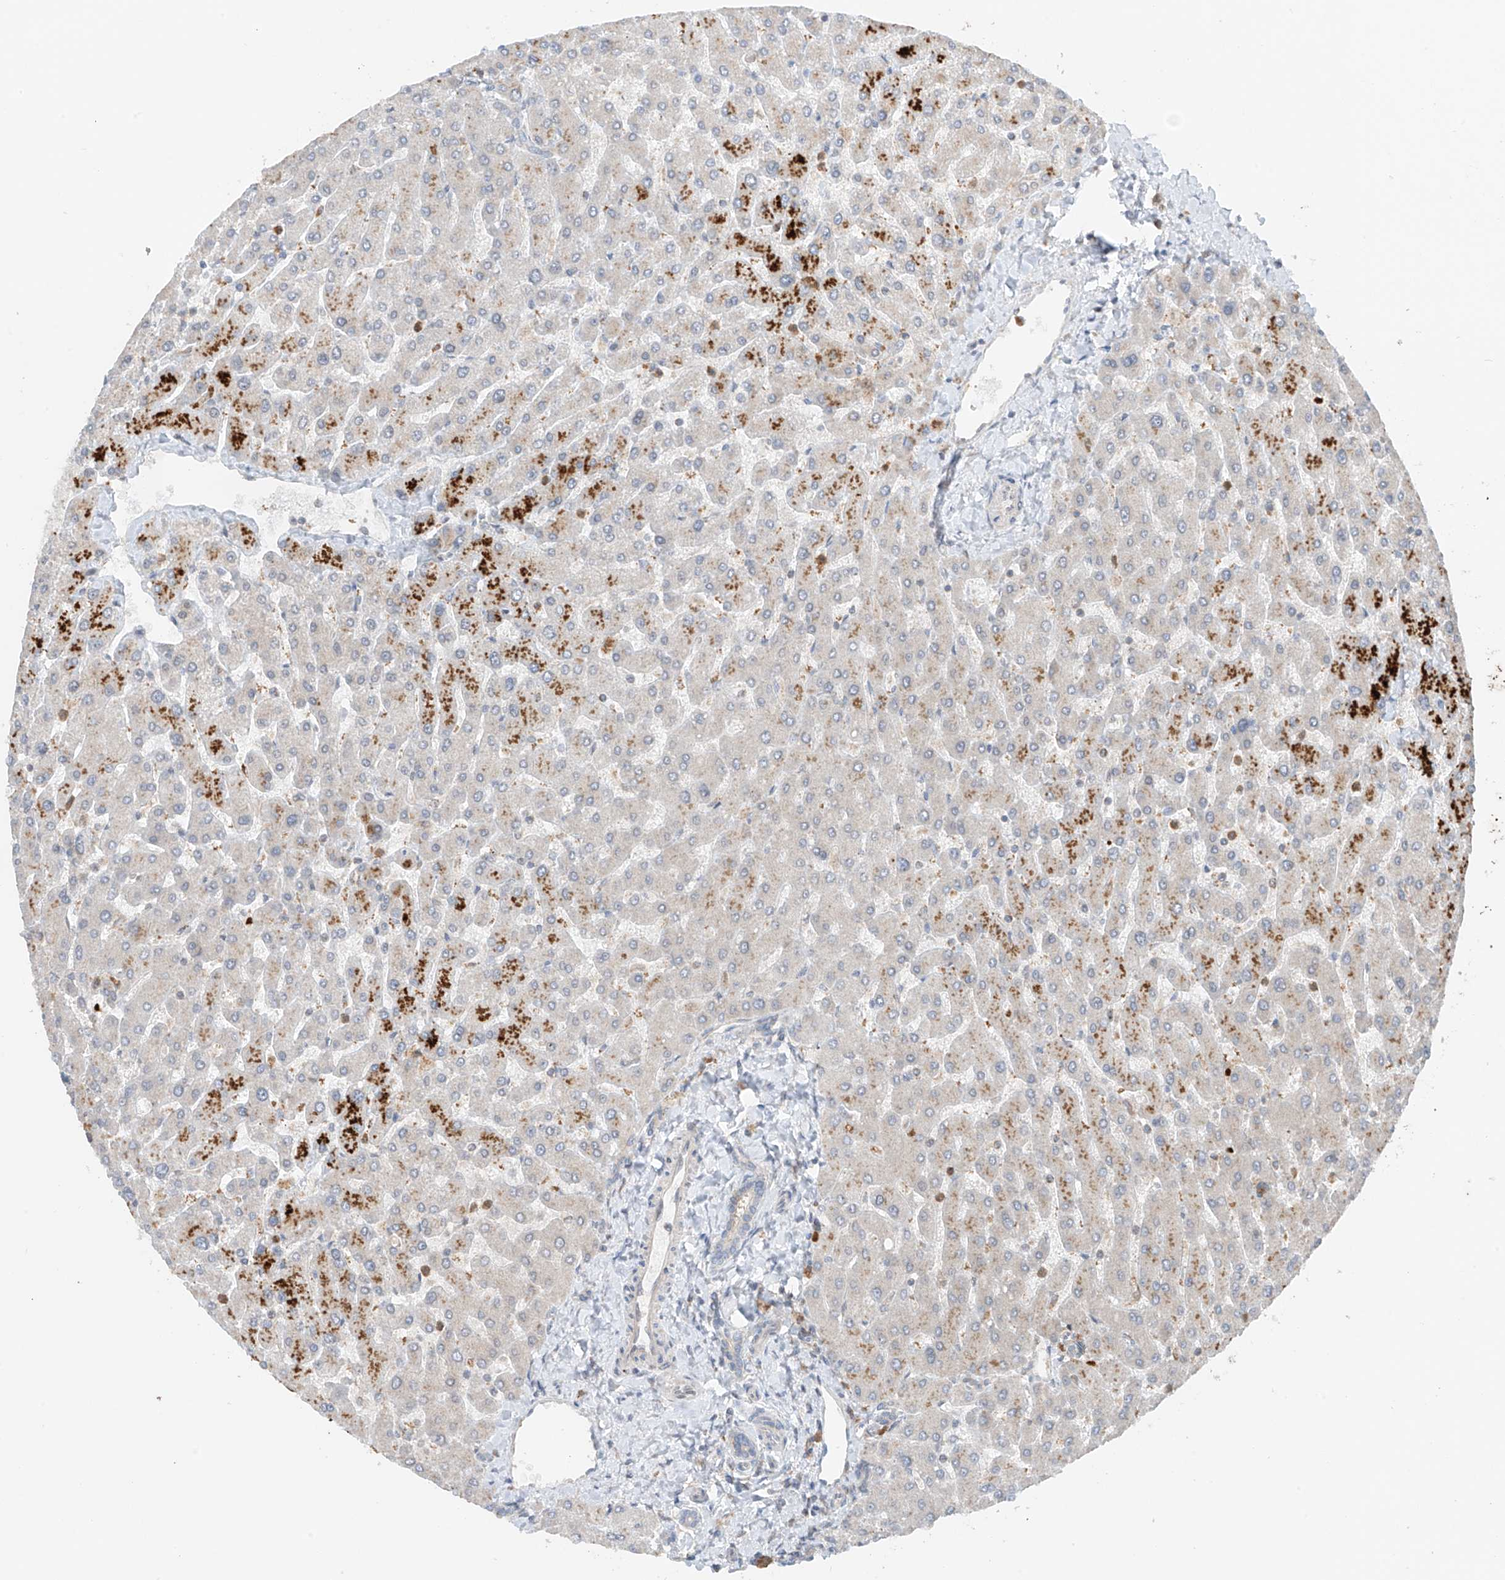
{"staining": {"intensity": "negative", "quantity": "none", "location": "none"}, "tissue": "liver", "cell_type": "Cholangiocytes", "image_type": "normal", "snomed": [{"axis": "morphology", "description": "Normal tissue, NOS"}, {"axis": "topography", "description": "Liver"}], "caption": "The image exhibits no significant staining in cholangiocytes of liver. The staining was performed using DAB to visualize the protein expression in brown, while the nuclei were stained in blue with hematoxylin (Magnification: 20x).", "gene": "AHCTF1", "patient": {"sex": "male", "age": 55}}